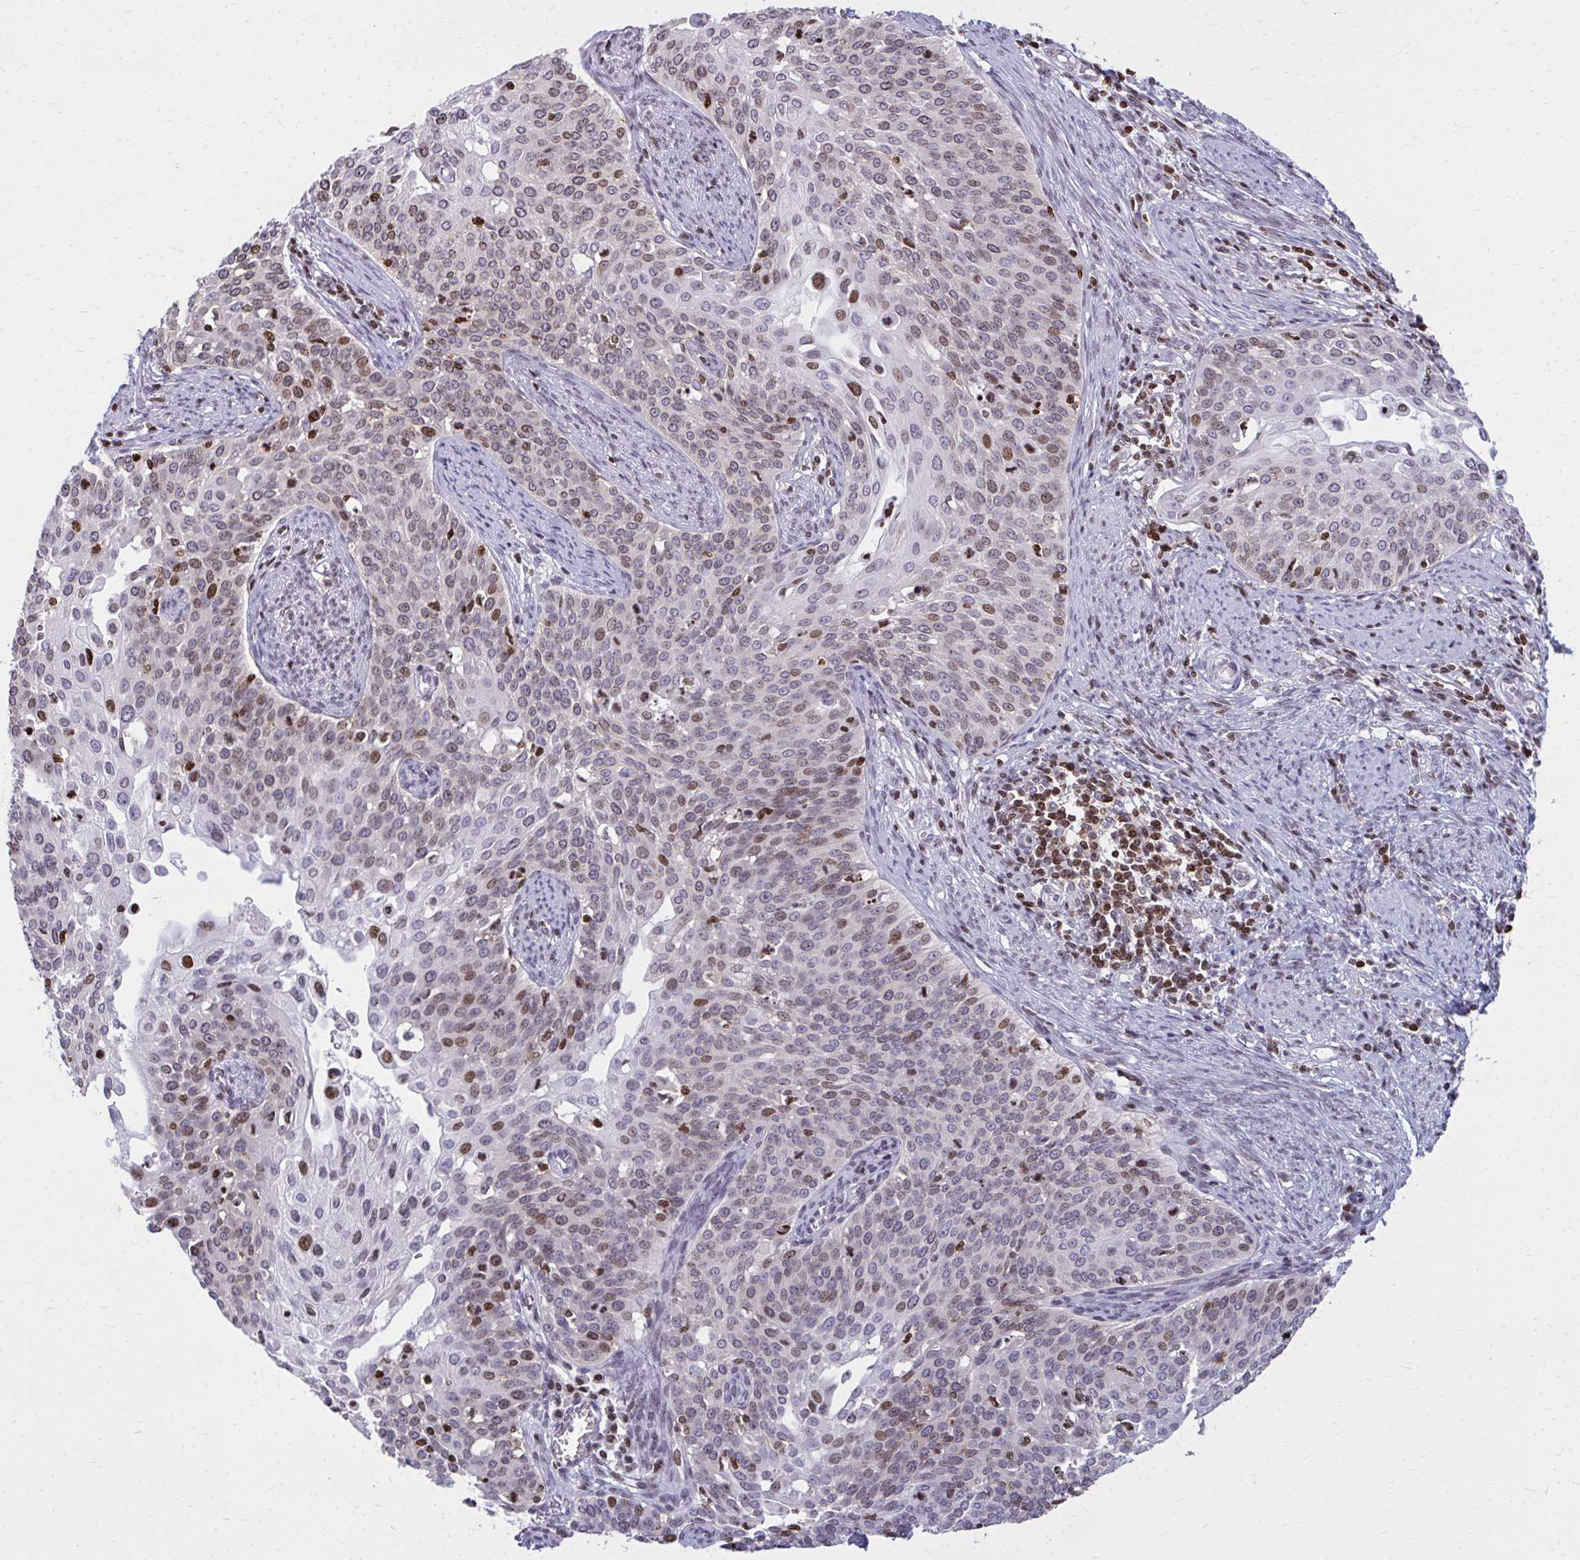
{"staining": {"intensity": "moderate", "quantity": "25%-75%", "location": "nuclear"}, "tissue": "cervical cancer", "cell_type": "Tumor cells", "image_type": "cancer", "snomed": [{"axis": "morphology", "description": "Squamous cell carcinoma, NOS"}, {"axis": "topography", "description": "Cervix"}], "caption": "This histopathology image displays immunohistochemistry (IHC) staining of cervical squamous cell carcinoma, with medium moderate nuclear expression in about 25%-75% of tumor cells.", "gene": "AP5M1", "patient": {"sex": "female", "age": 44}}